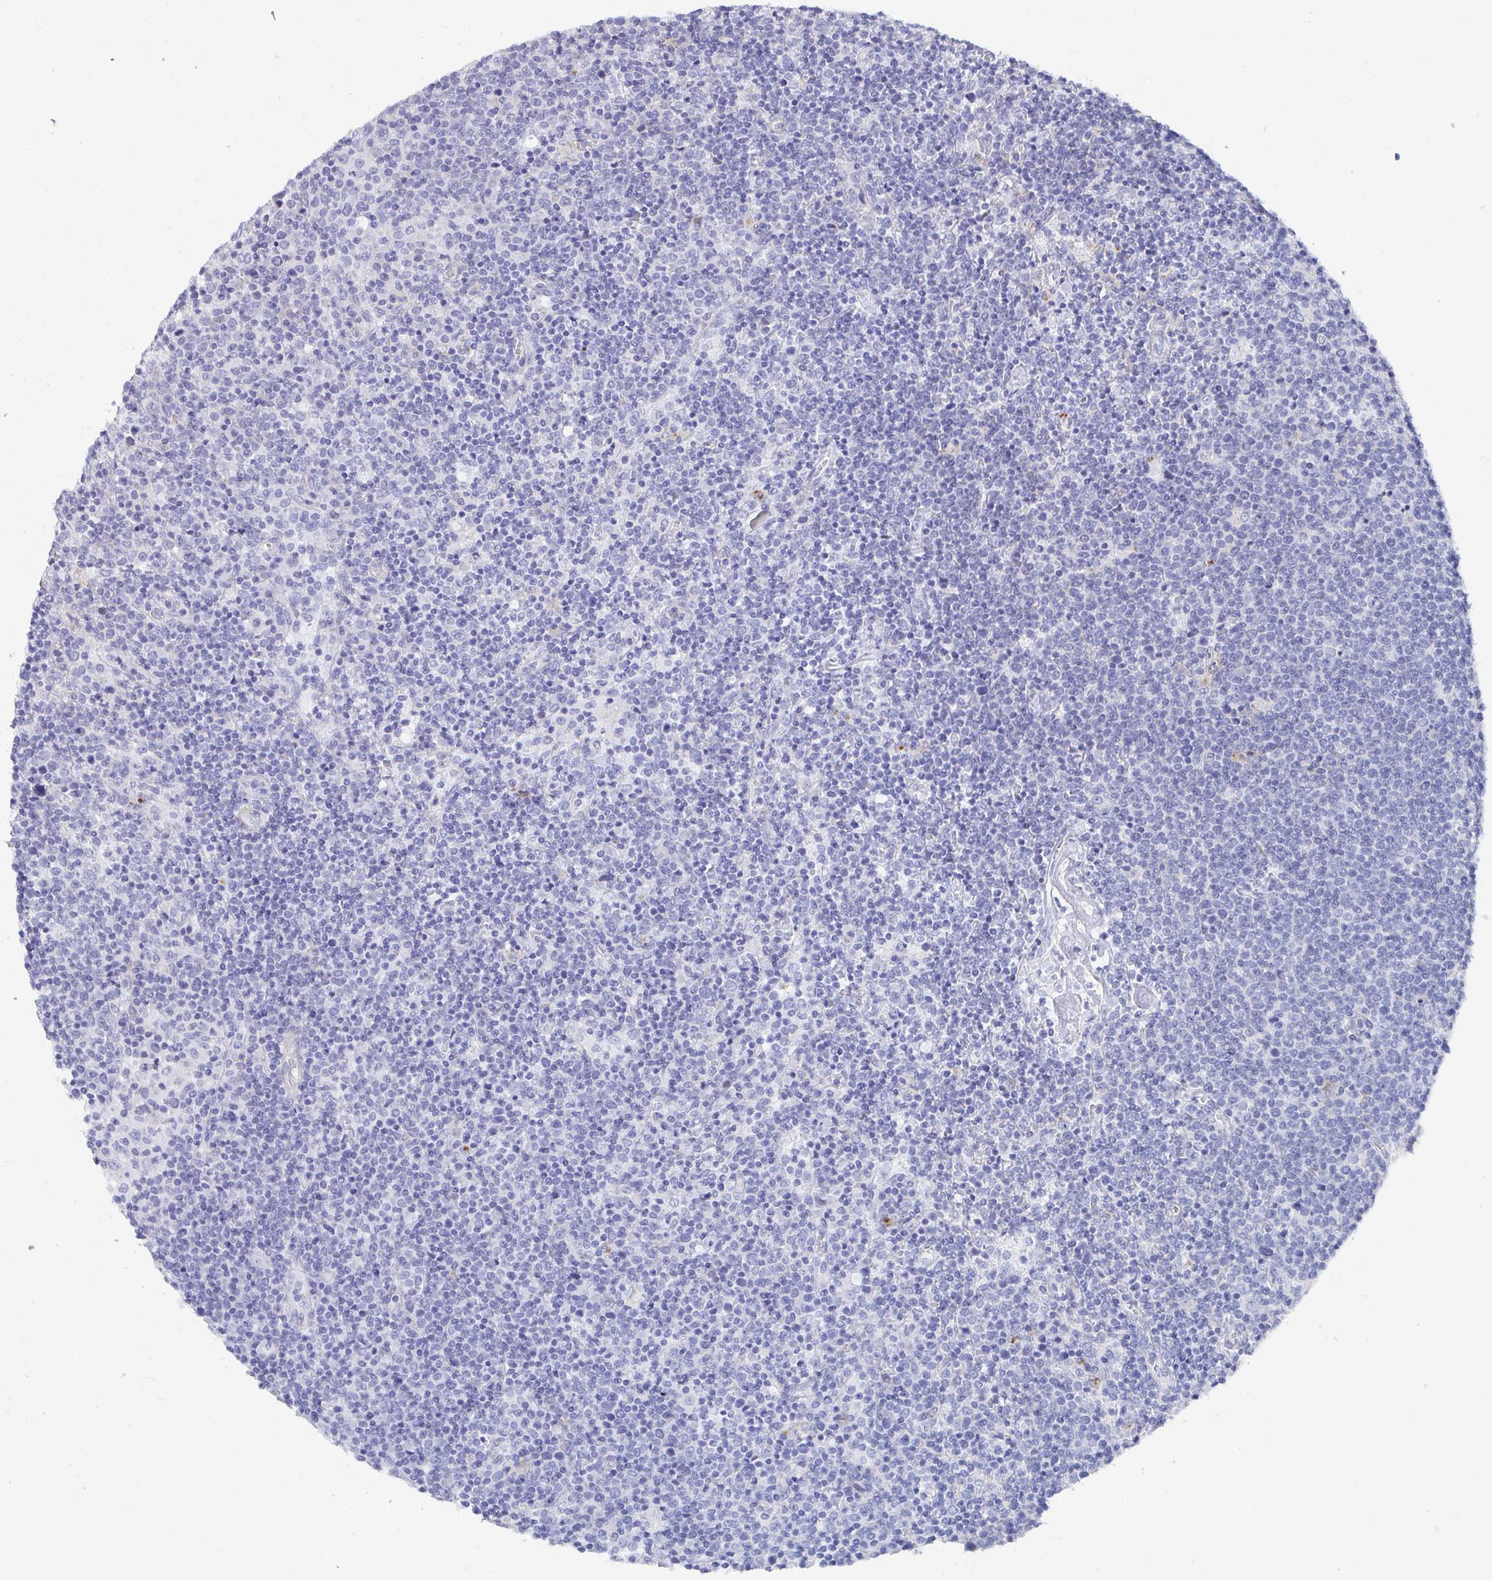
{"staining": {"intensity": "negative", "quantity": "none", "location": "none"}, "tissue": "lymphoma", "cell_type": "Tumor cells", "image_type": "cancer", "snomed": [{"axis": "morphology", "description": "Malignant lymphoma, non-Hodgkin's type, High grade"}, {"axis": "topography", "description": "Lymph node"}], "caption": "IHC of human high-grade malignant lymphoma, non-Hodgkin's type reveals no staining in tumor cells. (DAB (3,3'-diaminobenzidine) immunohistochemistry (IHC) visualized using brightfield microscopy, high magnification).", "gene": "ZFP82", "patient": {"sex": "male", "age": 61}}